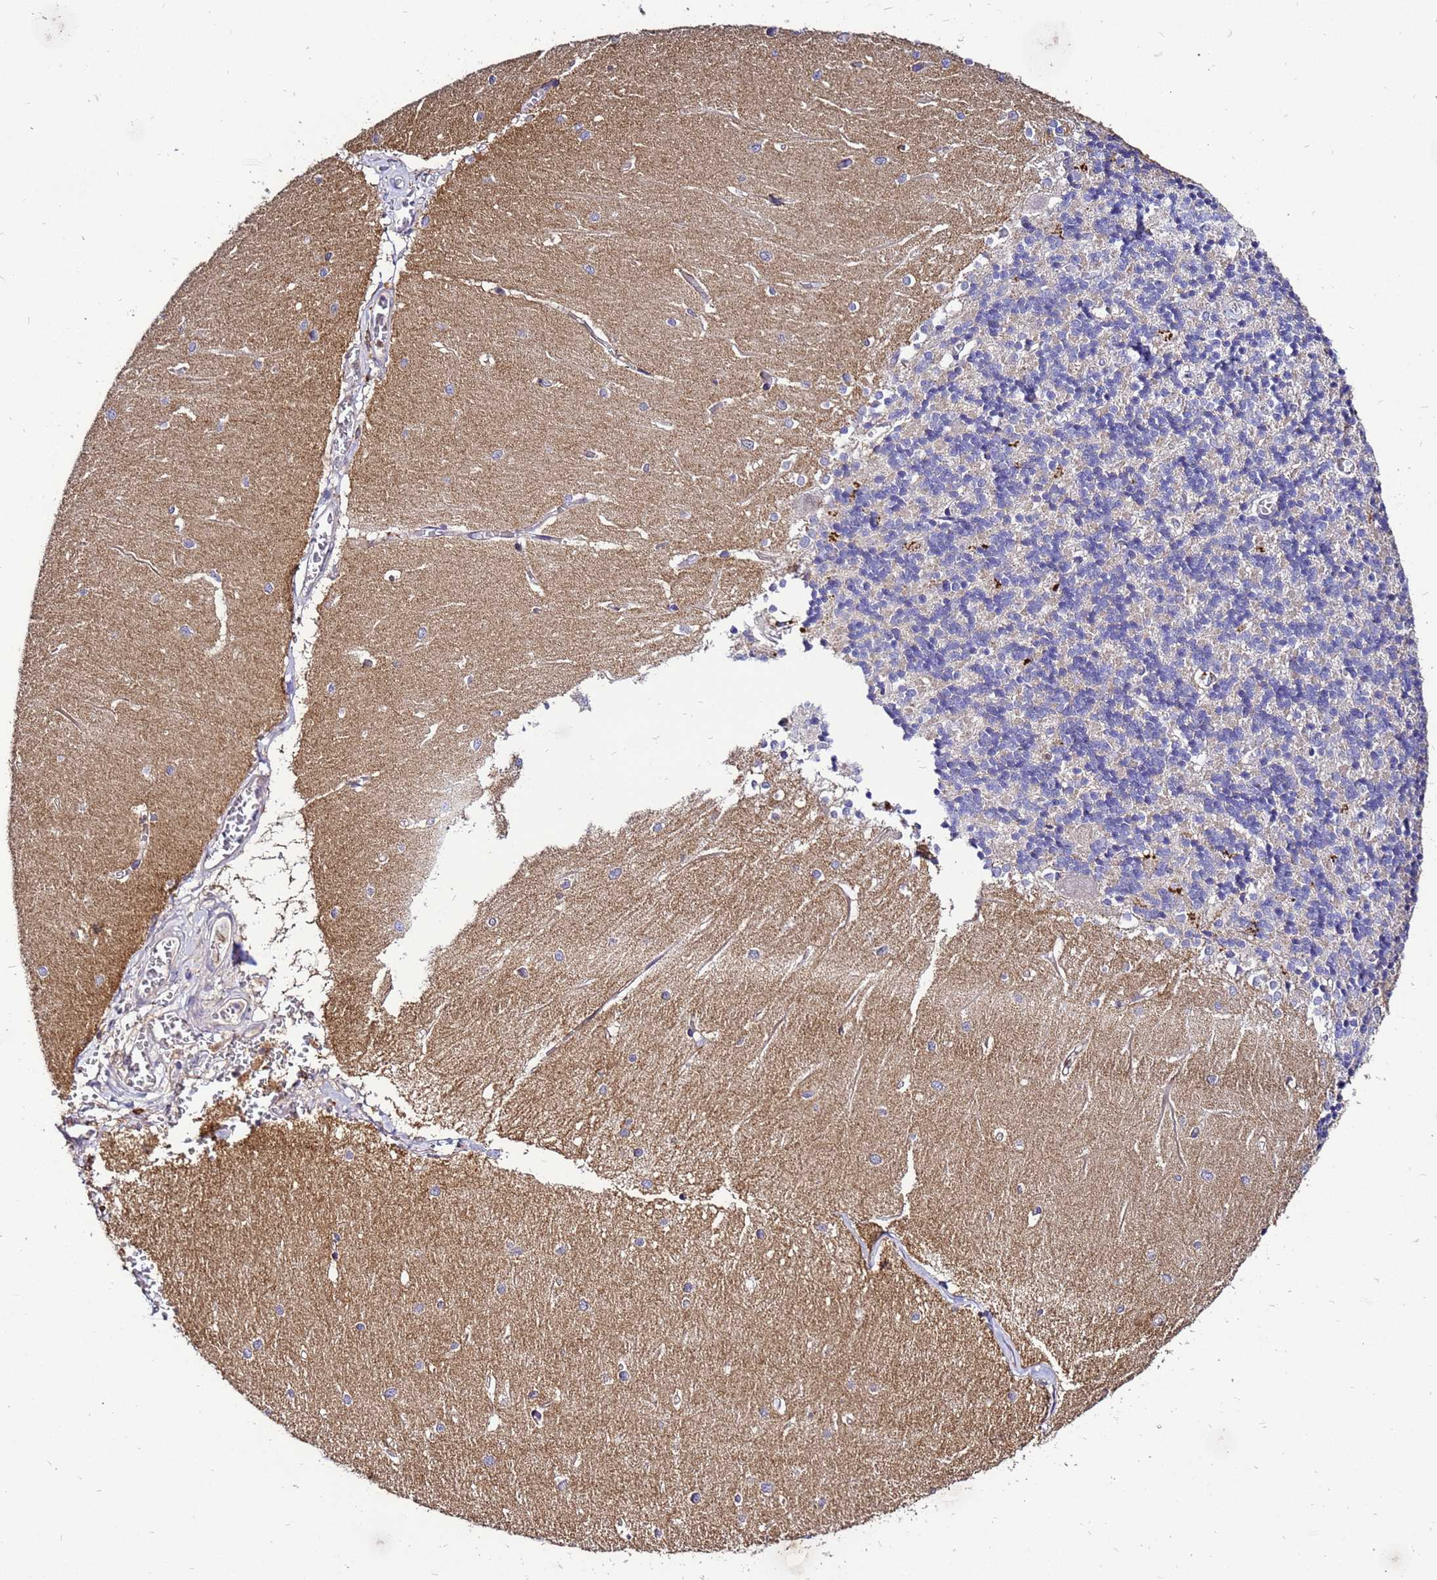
{"staining": {"intensity": "negative", "quantity": "none", "location": "none"}, "tissue": "cerebellum", "cell_type": "Cells in granular layer", "image_type": "normal", "snomed": [{"axis": "morphology", "description": "Normal tissue, NOS"}, {"axis": "topography", "description": "Cerebellum"}], "caption": "Cerebellum was stained to show a protein in brown. There is no significant positivity in cells in granular layer. (Stains: DAB (3,3'-diaminobenzidine) immunohistochemistry with hematoxylin counter stain, Microscopy: brightfield microscopy at high magnification).", "gene": "ADPGK", "patient": {"sex": "male", "age": 37}}